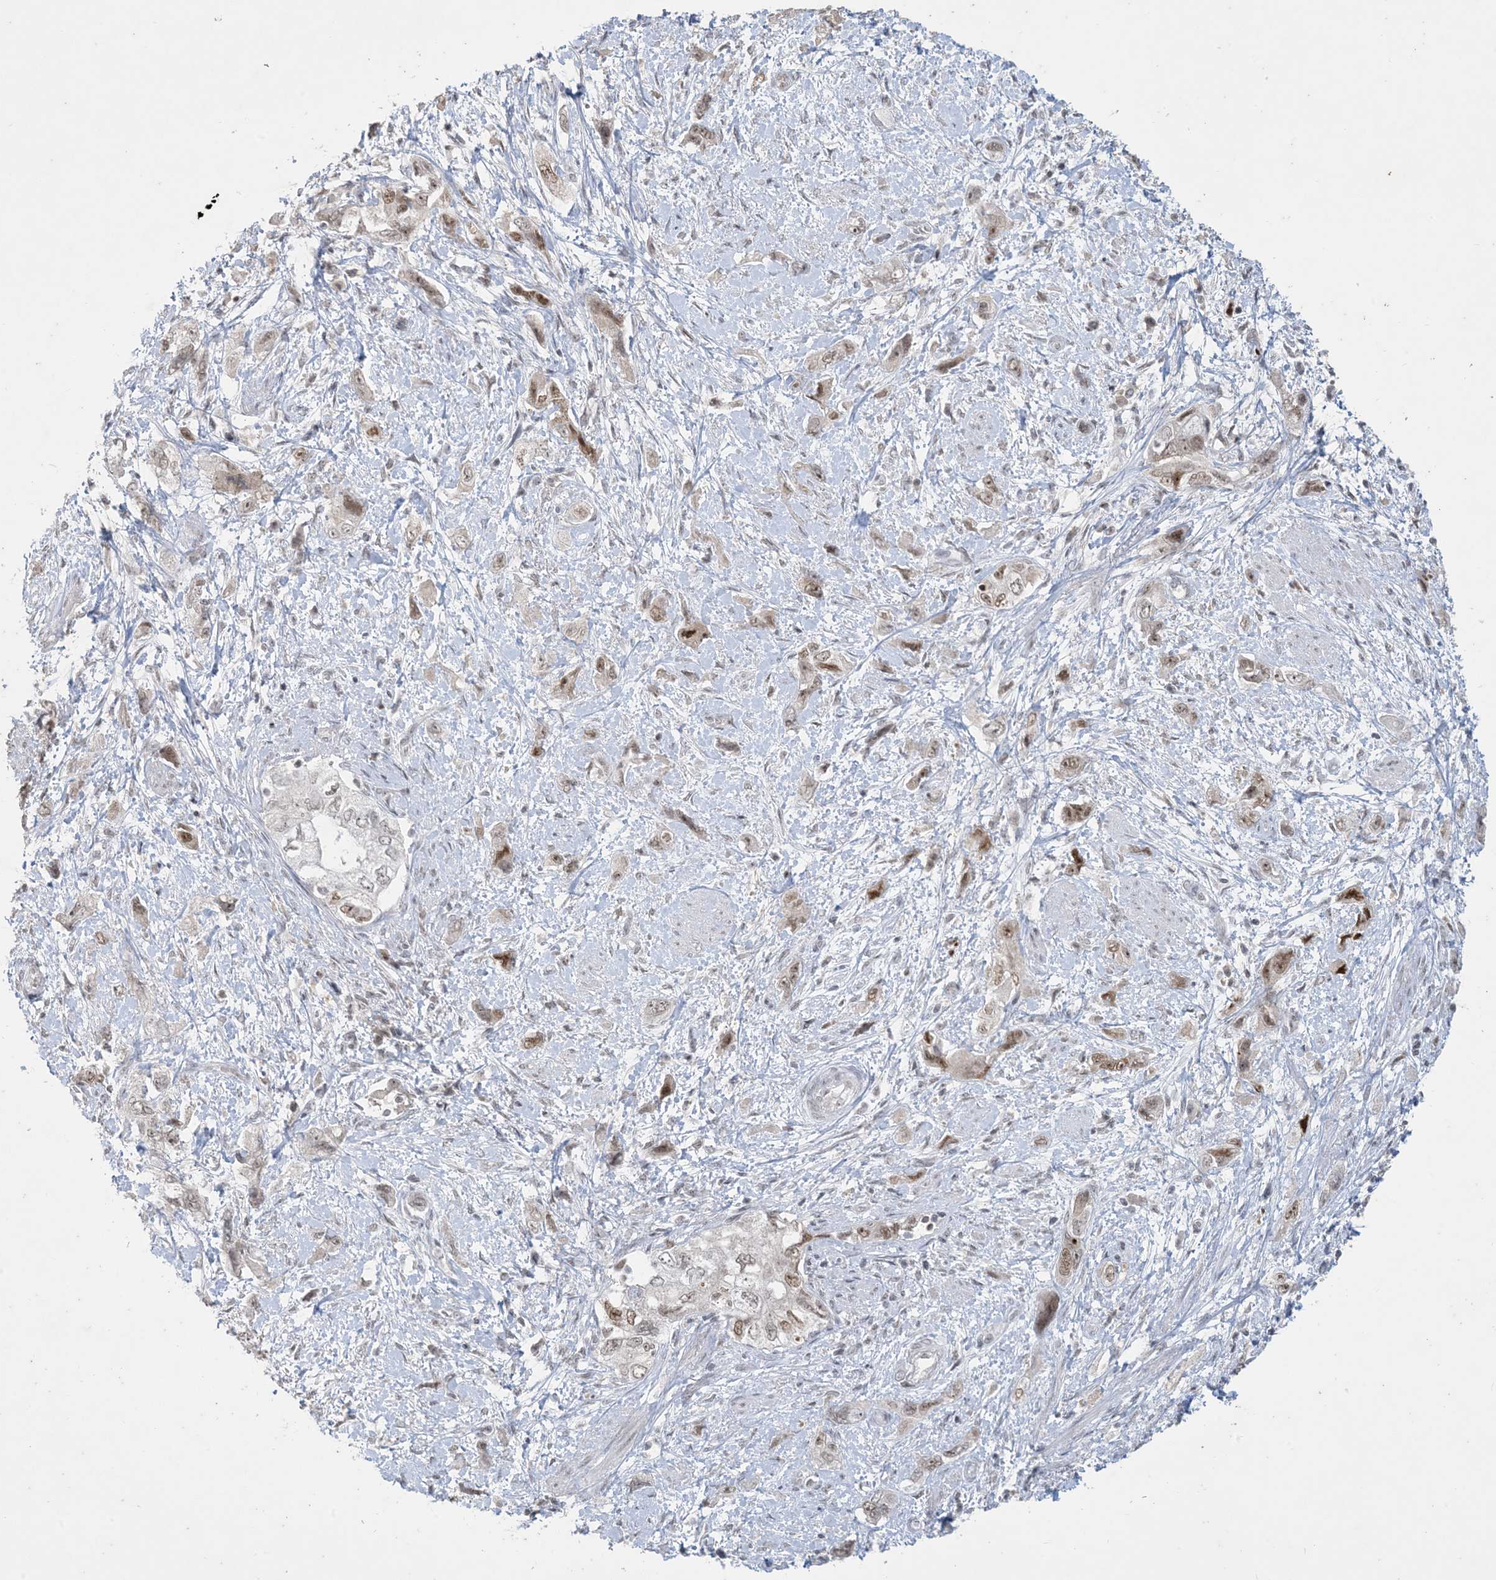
{"staining": {"intensity": "weak", "quantity": "25%-75%", "location": "nuclear"}, "tissue": "pancreatic cancer", "cell_type": "Tumor cells", "image_type": "cancer", "snomed": [{"axis": "morphology", "description": "Adenocarcinoma, NOS"}, {"axis": "topography", "description": "Pancreas"}], "caption": "This is an image of IHC staining of adenocarcinoma (pancreatic), which shows weak expression in the nuclear of tumor cells.", "gene": "ZNF674", "patient": {"sex": "female", "age": 73}}